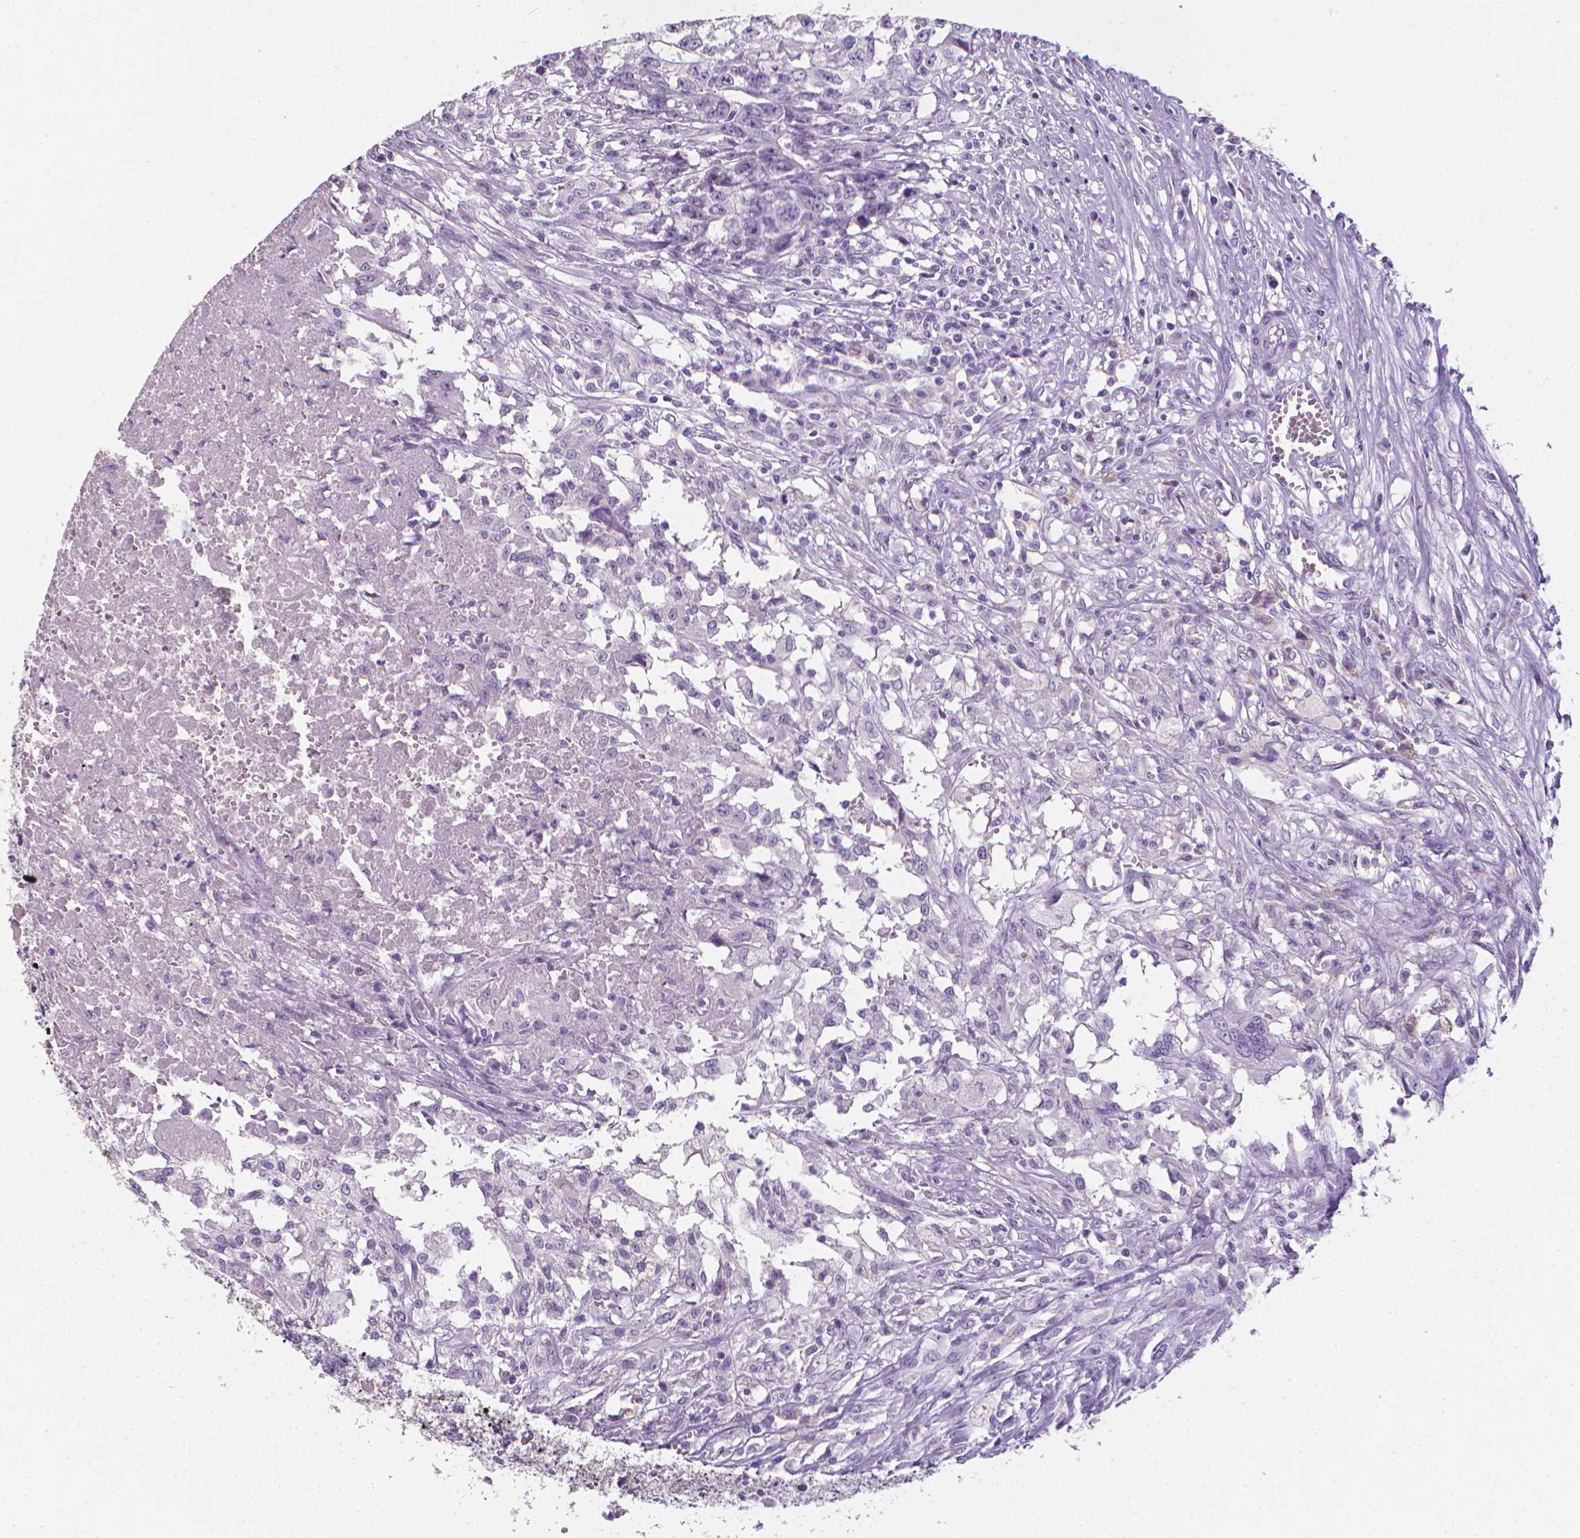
{"staining": {"intensity": "negative", "quantity": "none", "location": "none"}, "tissue": "testis cancer", "cell_type": "Tumor cells", "image_type": "cancer", "snomed": [{"axis": "morphology", "description": "Carcinoma, Embryonal, NOS"}, {"axis": "morphology", "description": "Teratoma, malignant, NOS"}, {"axis": "topography", "description": "Testis"}], "caption": "This is an IHC micrograph of human testis cancer. There is no staining in tumor cells.", "gene": "XPNPEP2", "patient": {"sex": "male", "age": 24}}